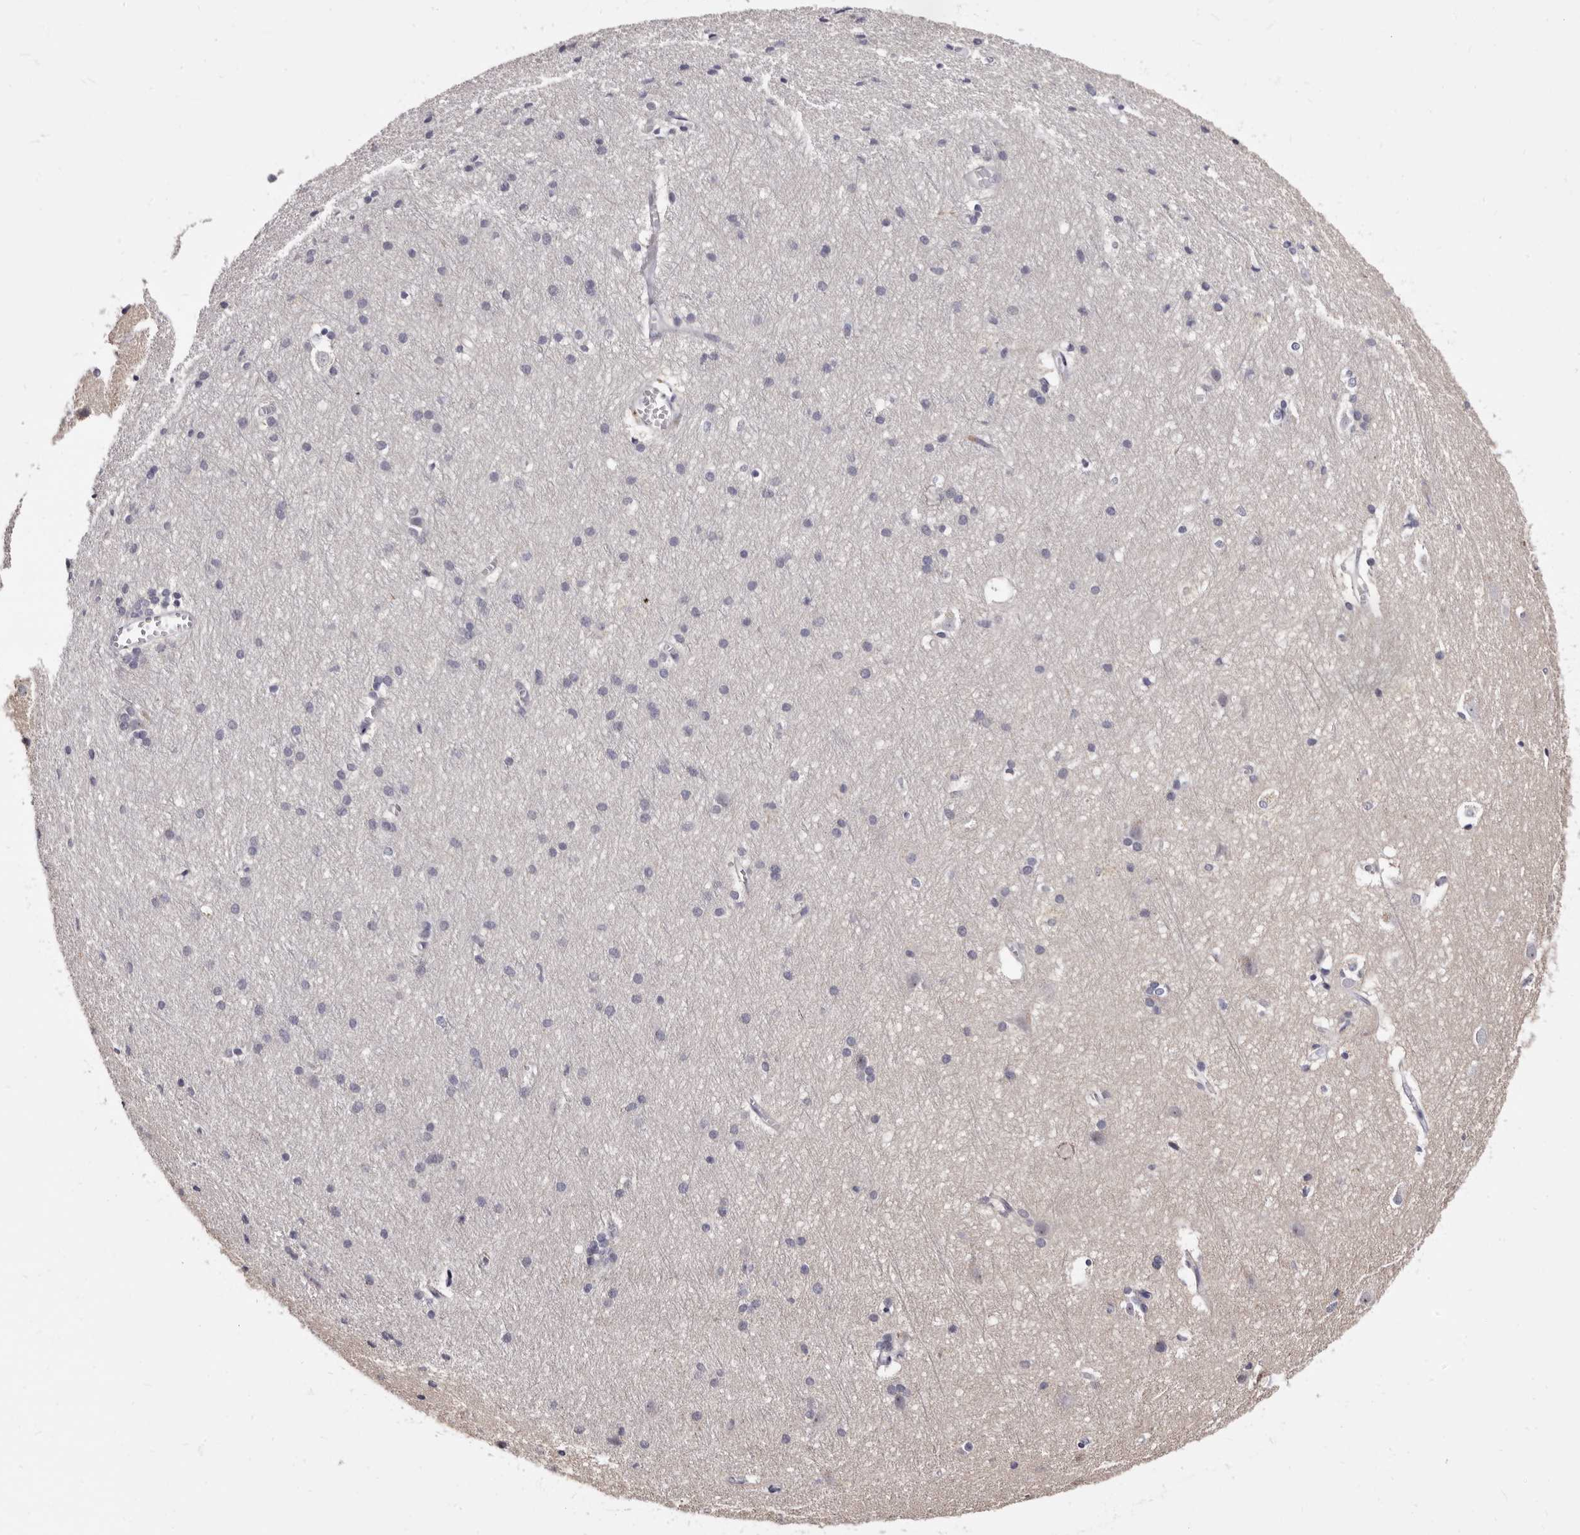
{"staining": {"intensity": "weak", "quantity": "25%-75%", "location": "cytoplasmic/membranous"}, "tissue": "cerebral cortex", "cell_type": "Endothelial cells", "image_type": "normal", "snomed": [{"axis": "morphology", "description": "Normal tissue, NOS"}, {"axis": "topography", "description": "Cerebral cortex"}], "caption": "Endothelial cells demonstrate low levels of weak cytoplasmic/membranous staining in about 25%-75% of cells in normal human cerebral cortex. The staining was performed using DAB (3,3'-diaminobenzidine), with brown indicating positive protein expression. Nuclei are stained blue with hematoxylin.", "gene": "BPGM", "patient": {"sex": "male", "age": 54}}